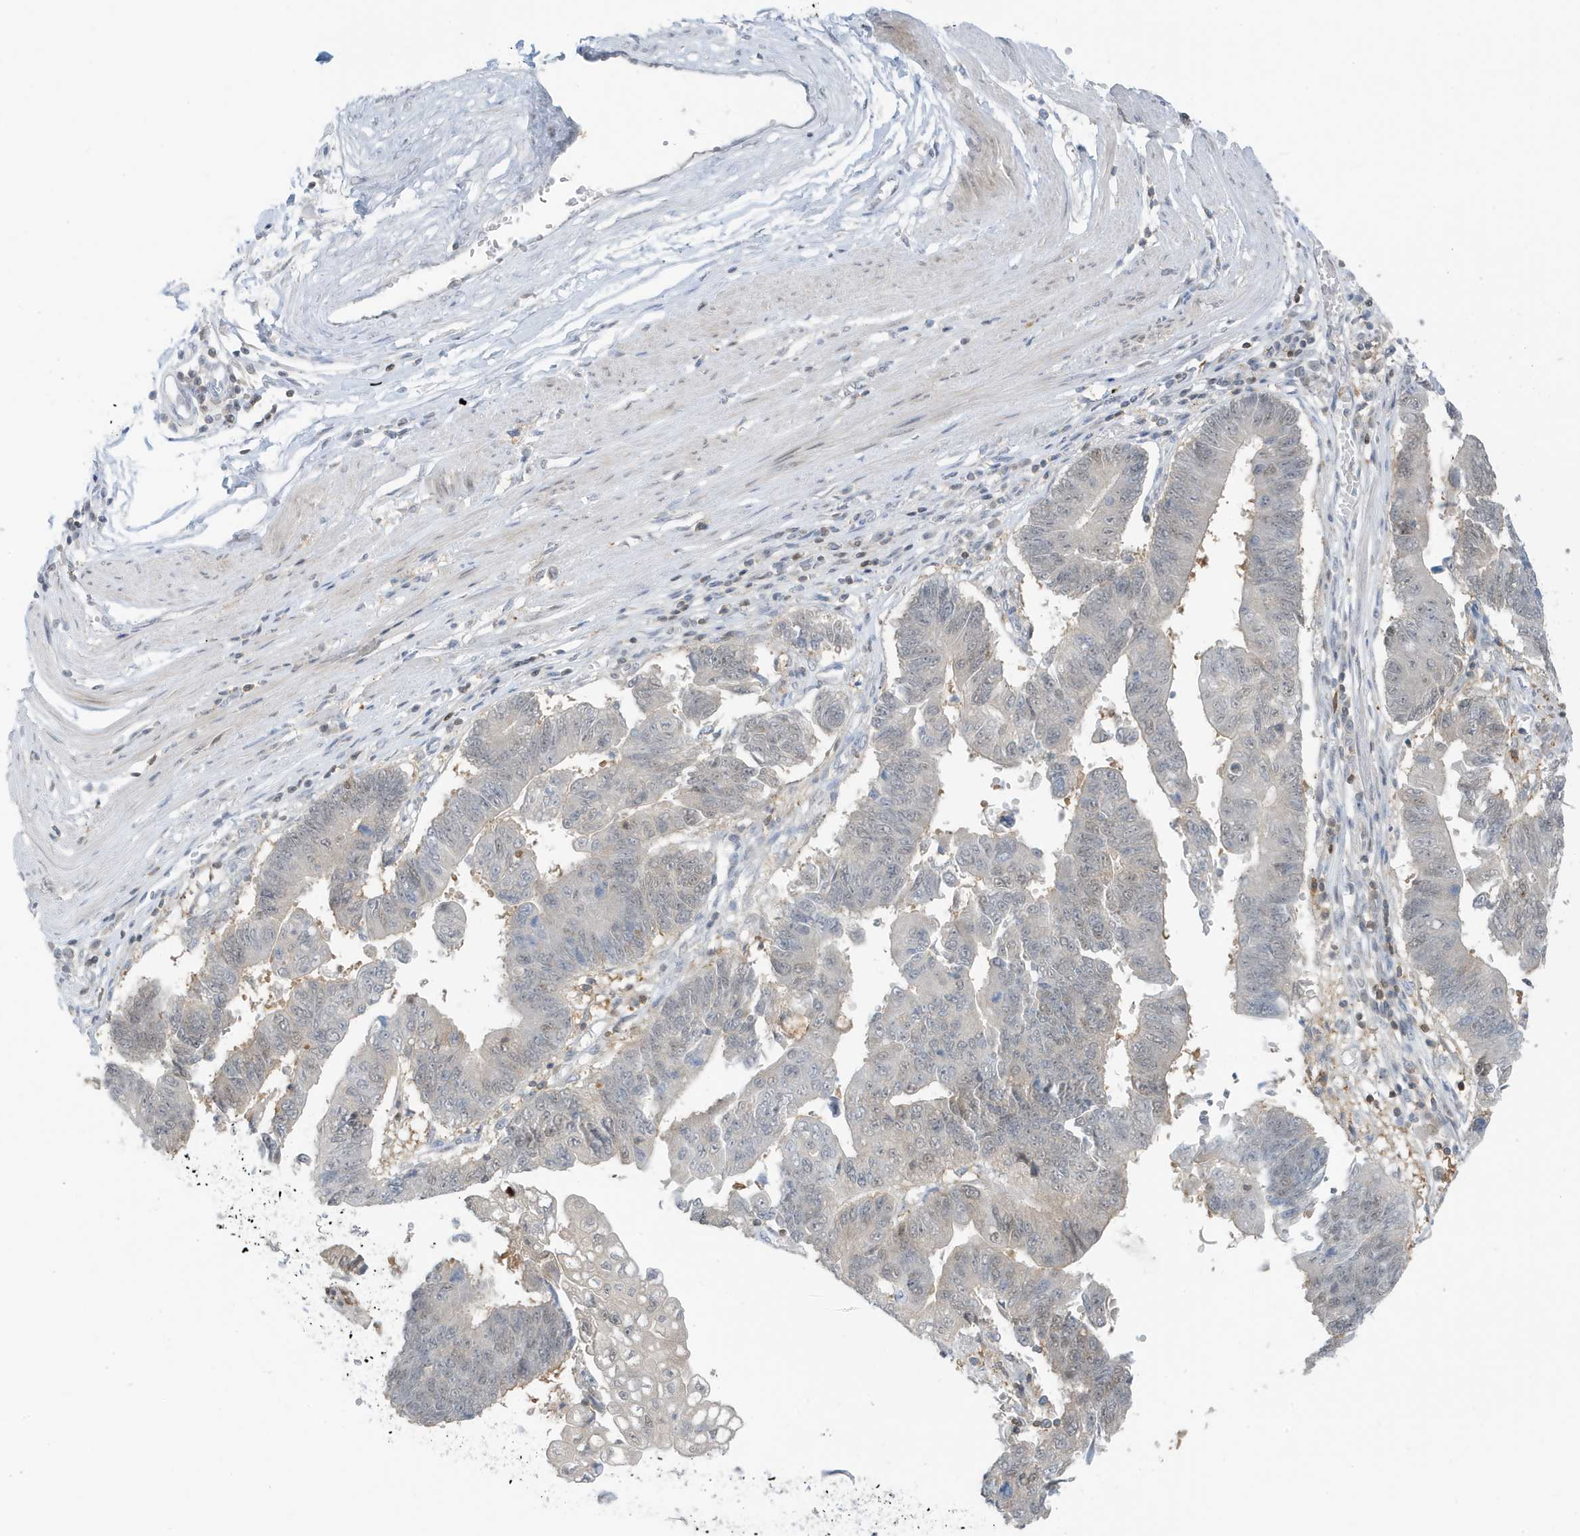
{"staining": {"intensity": "negative", "quantity": "none", "location": "none"}, "tissue": "stomach cancer", "cell_type": "Tumor cells", "image_type": "cancer", "snomed": [{"axis": "morphology", "description": "Adenocarcinoma, NOS"}, {"axis": "topography", "description": "Stomach"}], "caption": "An image of human adenocarcinoma (stomach) is negative for staining in tumor cells.", "gene": "OGA", "patient": {"sex": "male", "age": 59}}